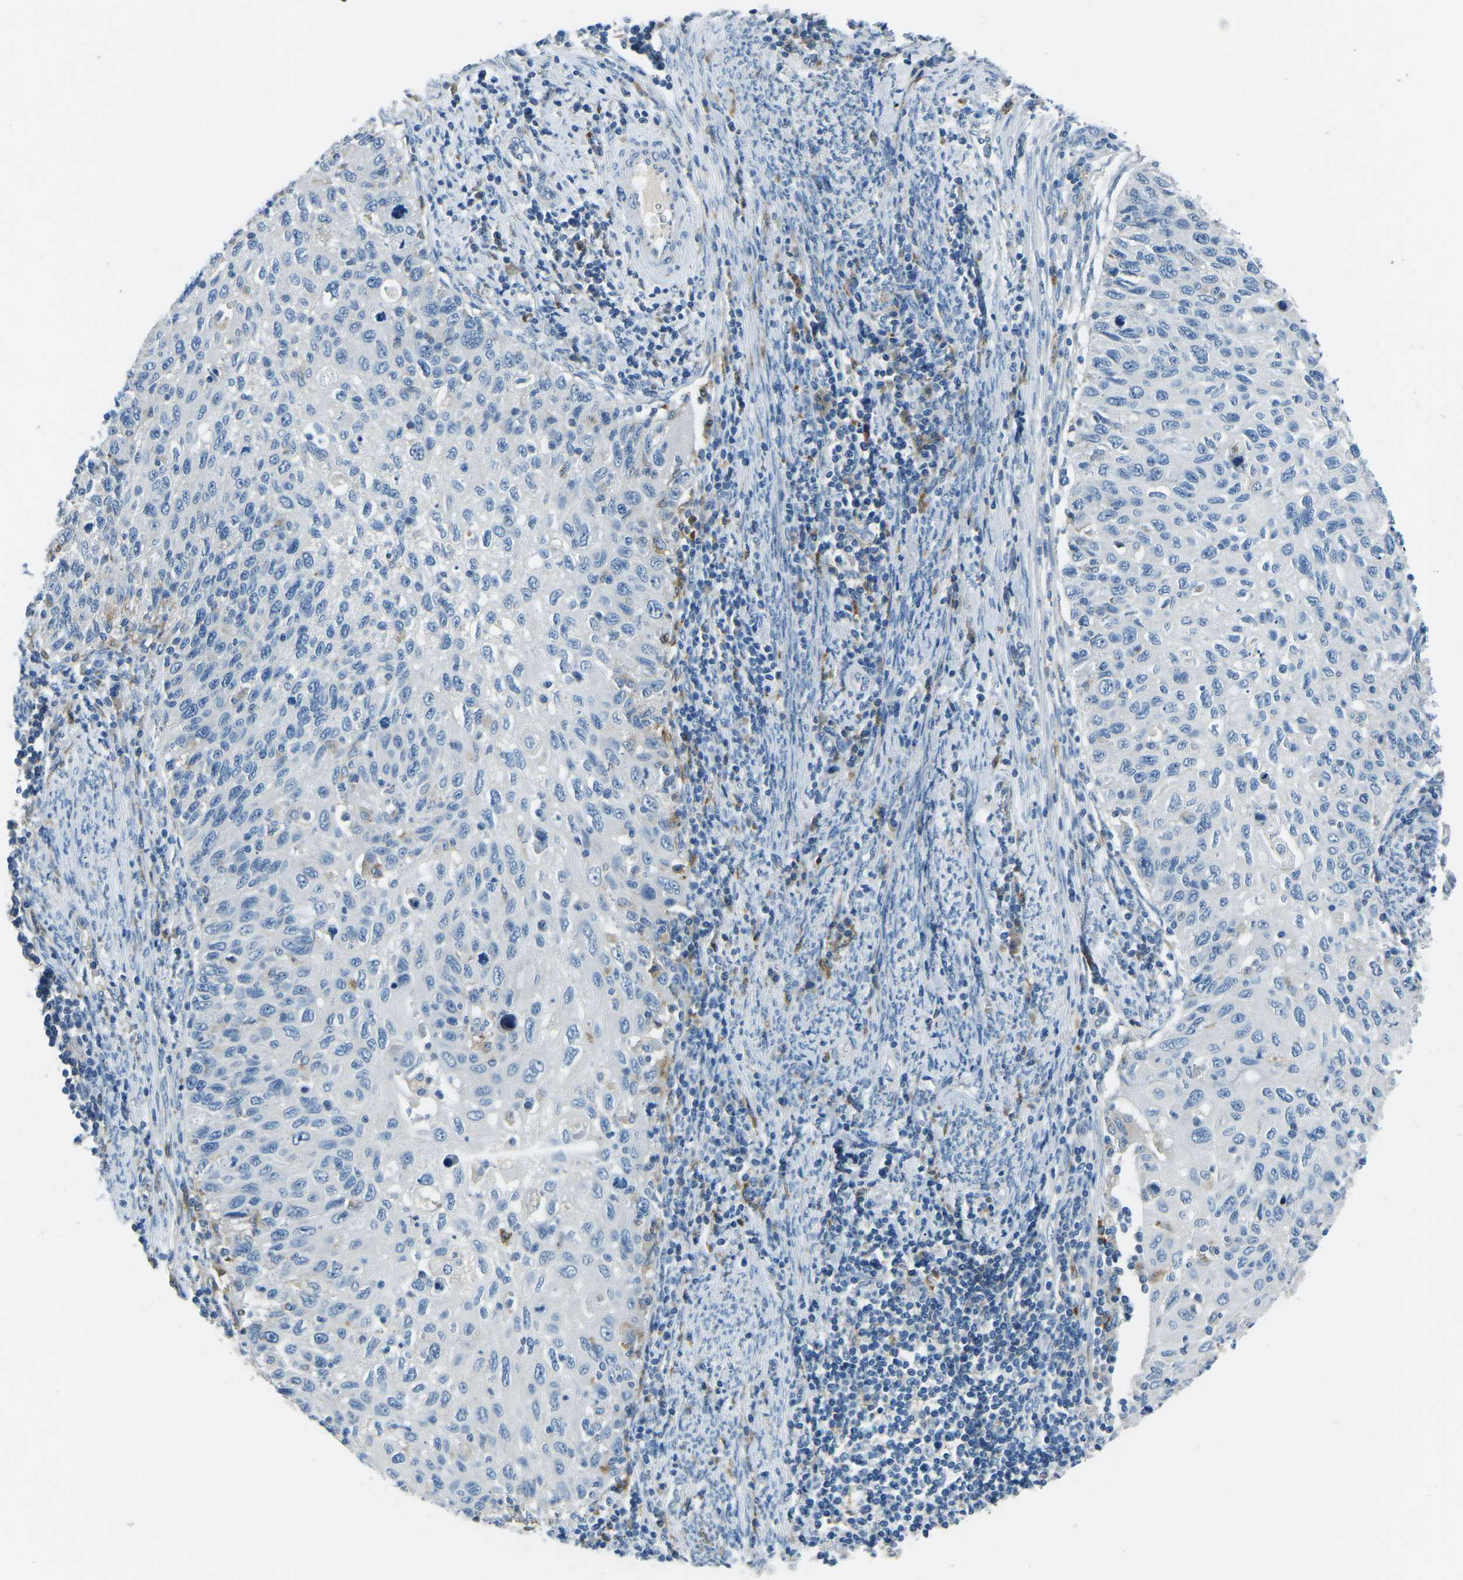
{"staining": {"intensity": "negative", "quantity": "none", "location": "none"}, "tissue": "cervical cancer", "cell_type": "Tumor cells", "image_type": "cancer", "snomed": [{"axis": "morphology", "description": "Squamous cell carcinoma, NOS"}, {"axis": "topography", "description": "Cervix"}], "caption": "This is a histopathology image of immunohistochemistry staining of cervical cancer (squamous cell carcinoma), which shows no positivity in tumor cells.", "gene": "CD1D", "patient": {"sex": "female", "age": 70}}